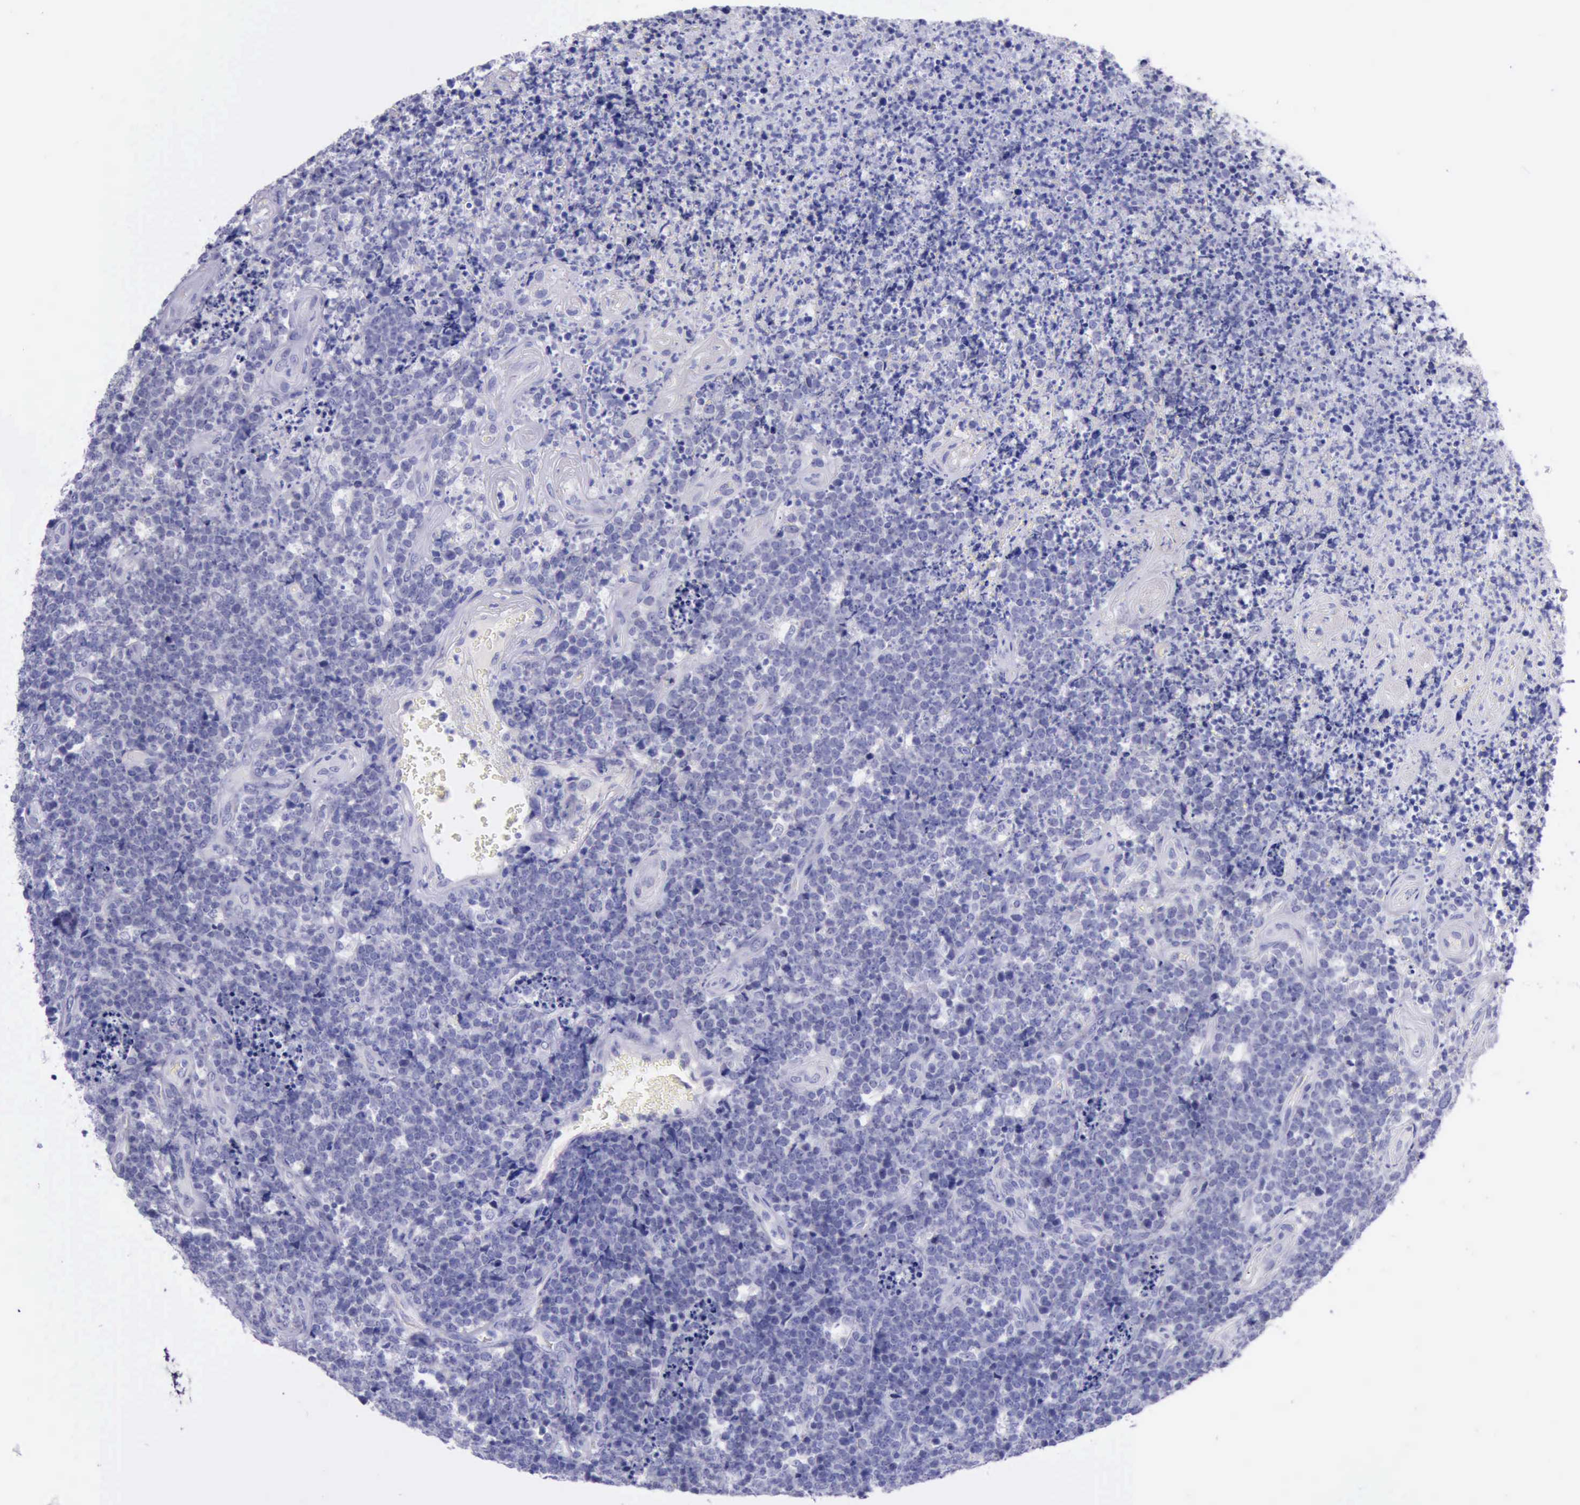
{"staining": {"intensity": "negative", "quantity": "none", "location": "none"}, "tissue": "lymphoma", "cell_type": "Tumor cells", "image_type": "cancer", "snomed": [{"axis": "morphology", "description": "Malignant lymphoma, non-Hodgkin's type, High grade"}, {"axis": "topography", "description": "Small intestine"}, {"axis": "topography", "description": "Colon"}], "caption": "Tumor cells show no significant staining in lymphoma.", "gene": "LRFN5", "patient": {"sex": "male", "age": 8}}